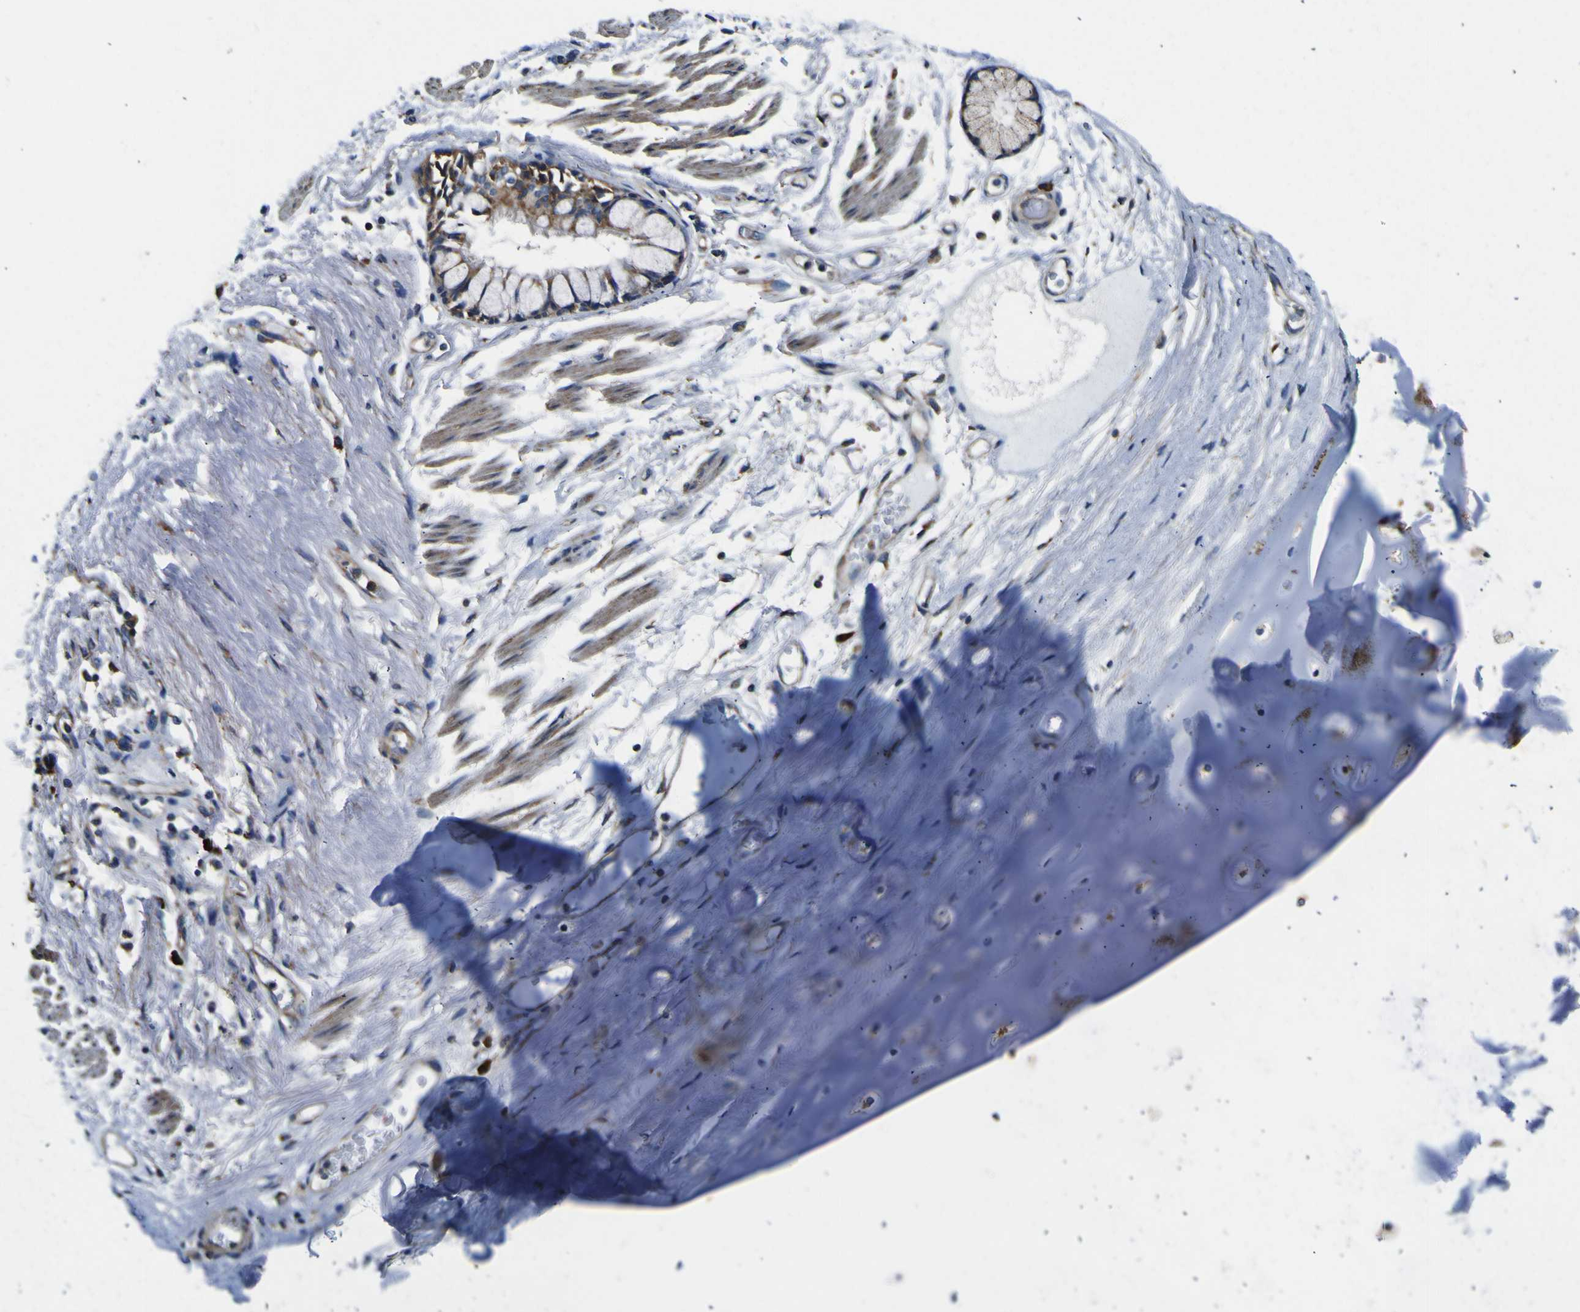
{"staining": {"intensity": "weak", "quantity": "25%-75%", "location": "cytoplasmic/membranous"}, "tissue": "adipose tissue", "cell_type": "Adipocytes", "image_type": "normal", "snomed": [{"axis": "morphology", "description": "Normal tissue, NOS"}, {"axis": "topography", "description": "Cartilage tissue"}, {"axis": "topography", "description": "Bronchus"}], "caption": "Brown immunohistochemical staining in benign adipose tissue displays weak cytoplasmic/membranous expression in about 25%-75% of adipocytes.", "gene": "INPP5A", "patient": {"sex": "female", "age": 73}}